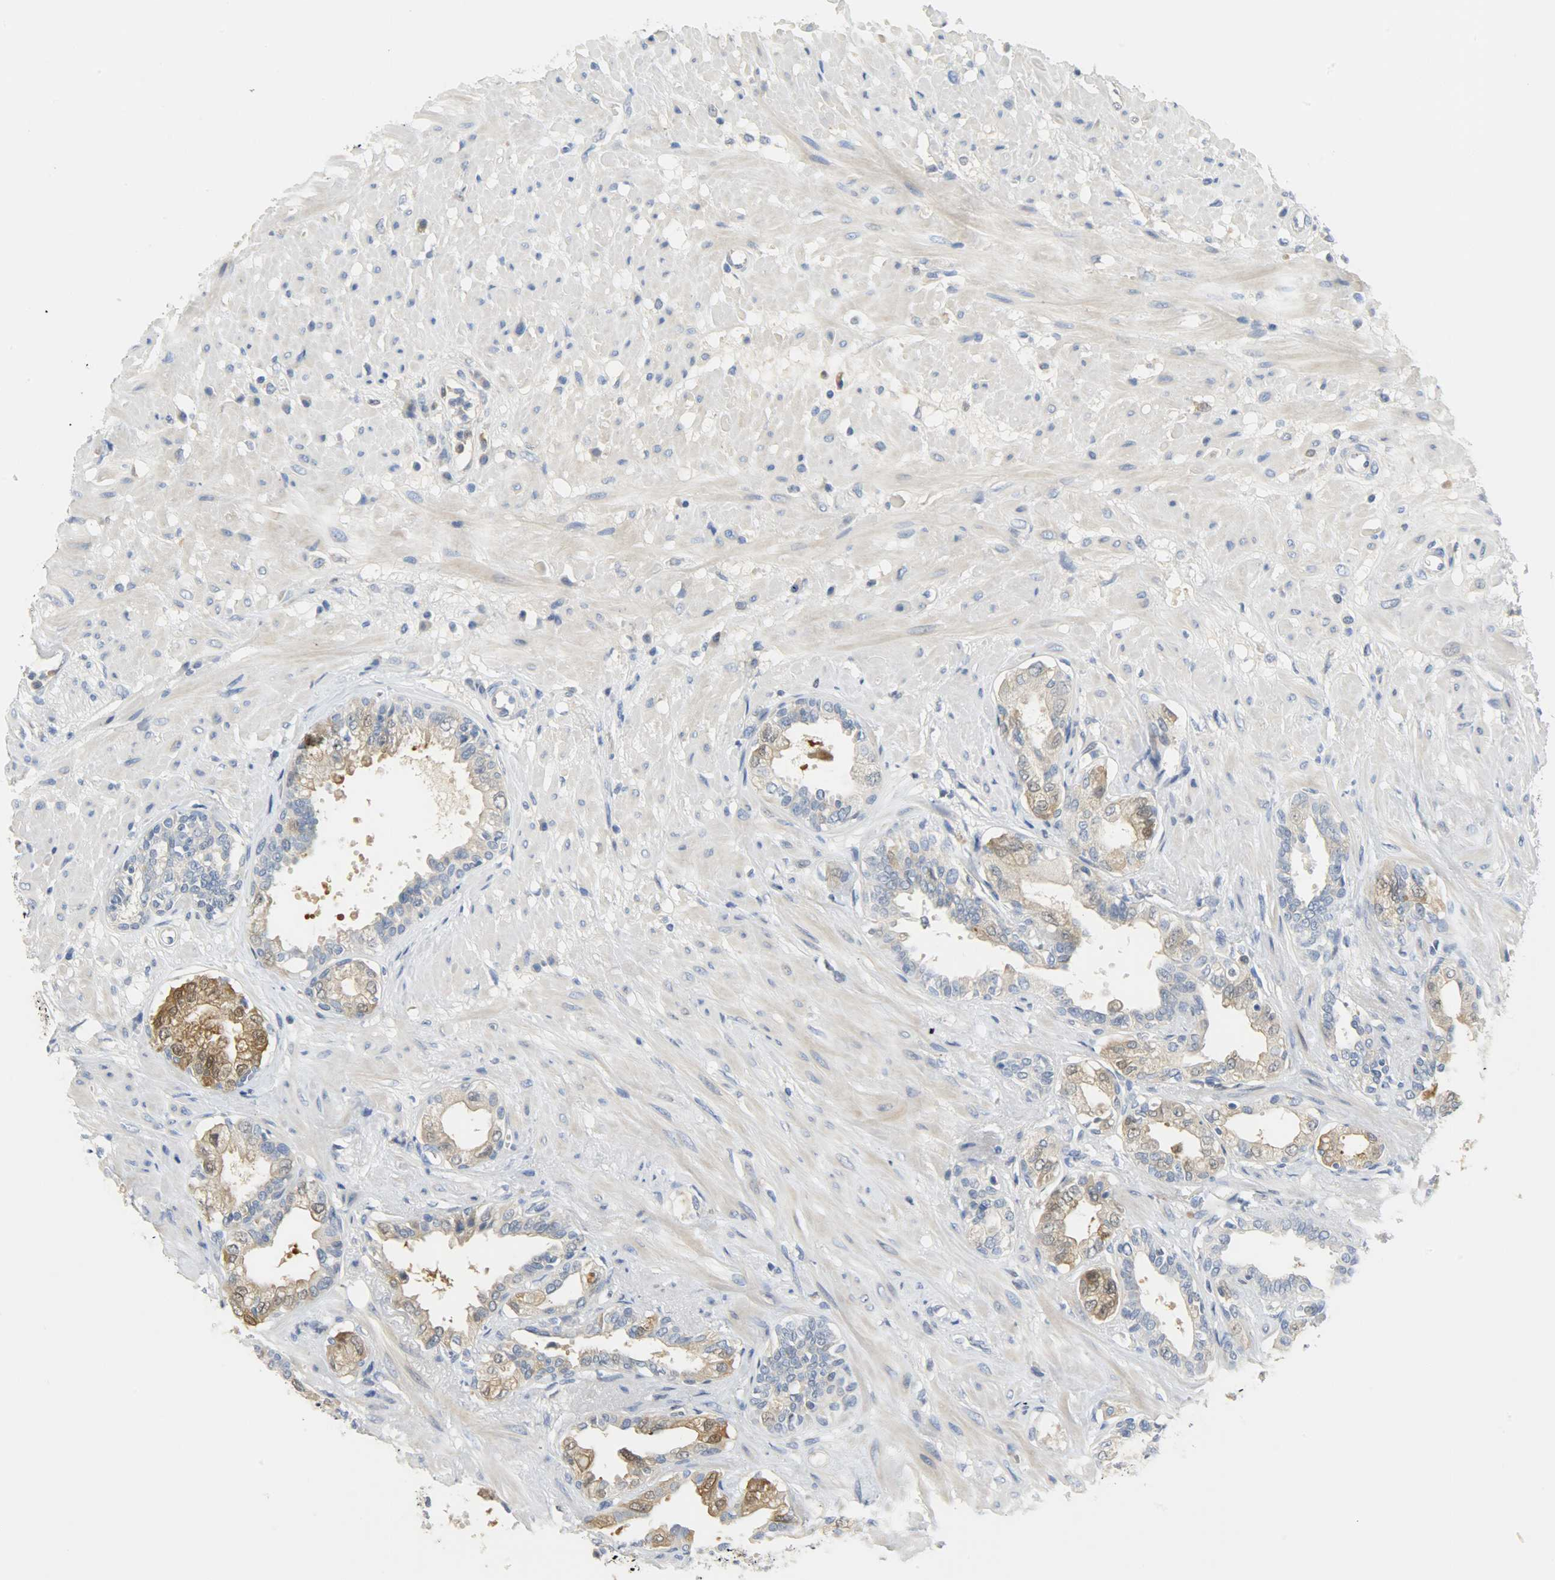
{"staining": {"intensity": "moderate", "quantity": "<25%", "location": "cytoplasmic/membranous,nuclear"}, "tissue": "seminal vesicle", "cell_type": "Glandular cells", "image_type": "normal", "snomed": [{"axis": "morphology", "description": "Normal tissue, NOS"}, {"axis": "topography", "description": "Seminal veicle"}], "caption": "Protein staining by immunohistochemistry exhibits moderate cytoplasmic/membranous,nuclear positivity in about <25% of glandular cells in unremarkable seminal vesicle.", "gene": "EIF4EBP1", "patient": {"sex": "male", "age": 61}}